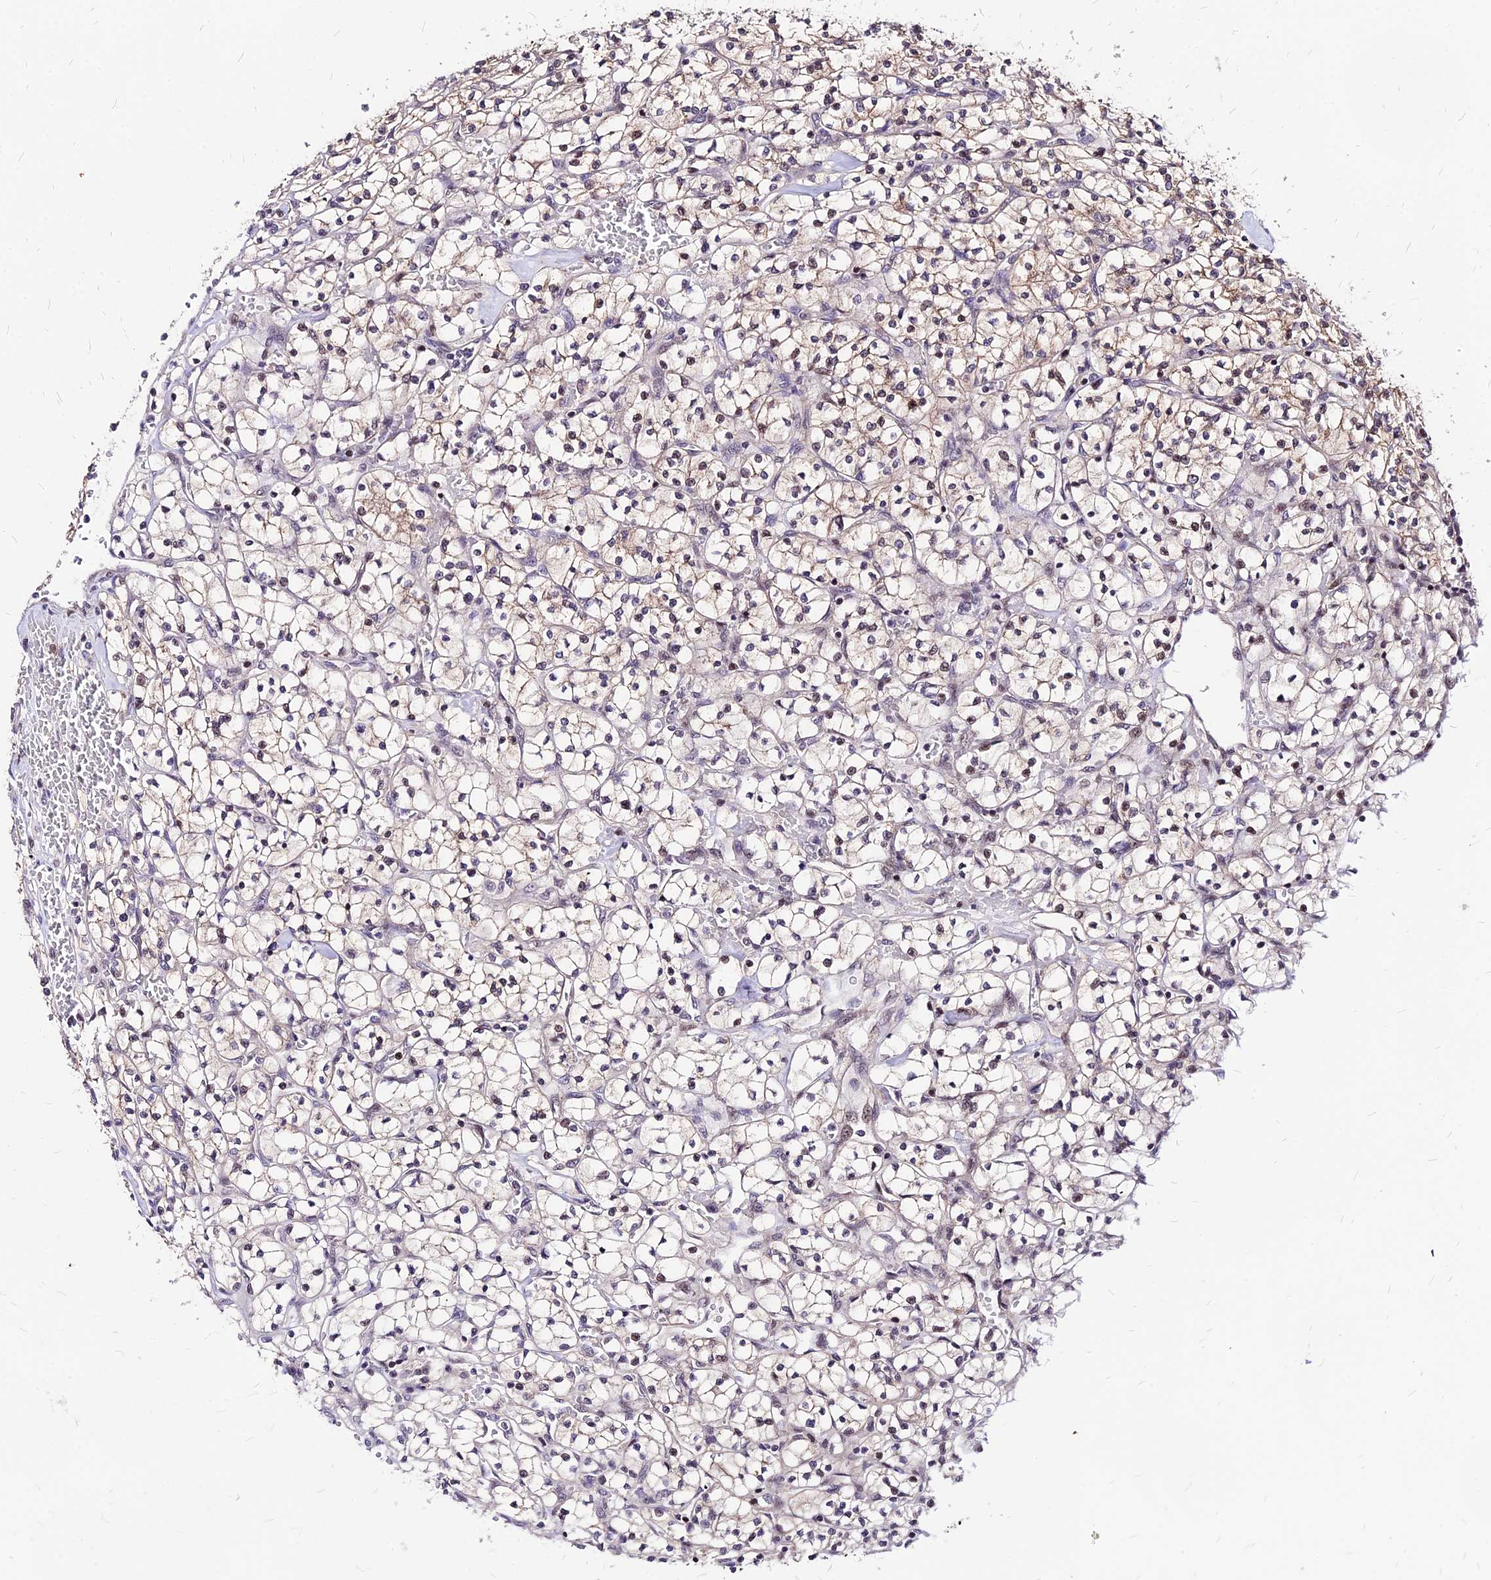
{"staining": {"intensity": "weak", "quantity": "<25%", "location": "nuclear"}, "tissue": "renal cancer", "cell_type": "Tumor cells", "image_type": "cancer", "snomed": [{"axis": "morphology", "description": "Adenocarcinoma, NOS"}, {"axis": "topography", "description": "Kidney"}], "caption": "A histopathology image of human renal cancer is negative for staining in tumor cells.", "gene": "DDX55", "patient": {"sex": "female", "age": 64}}